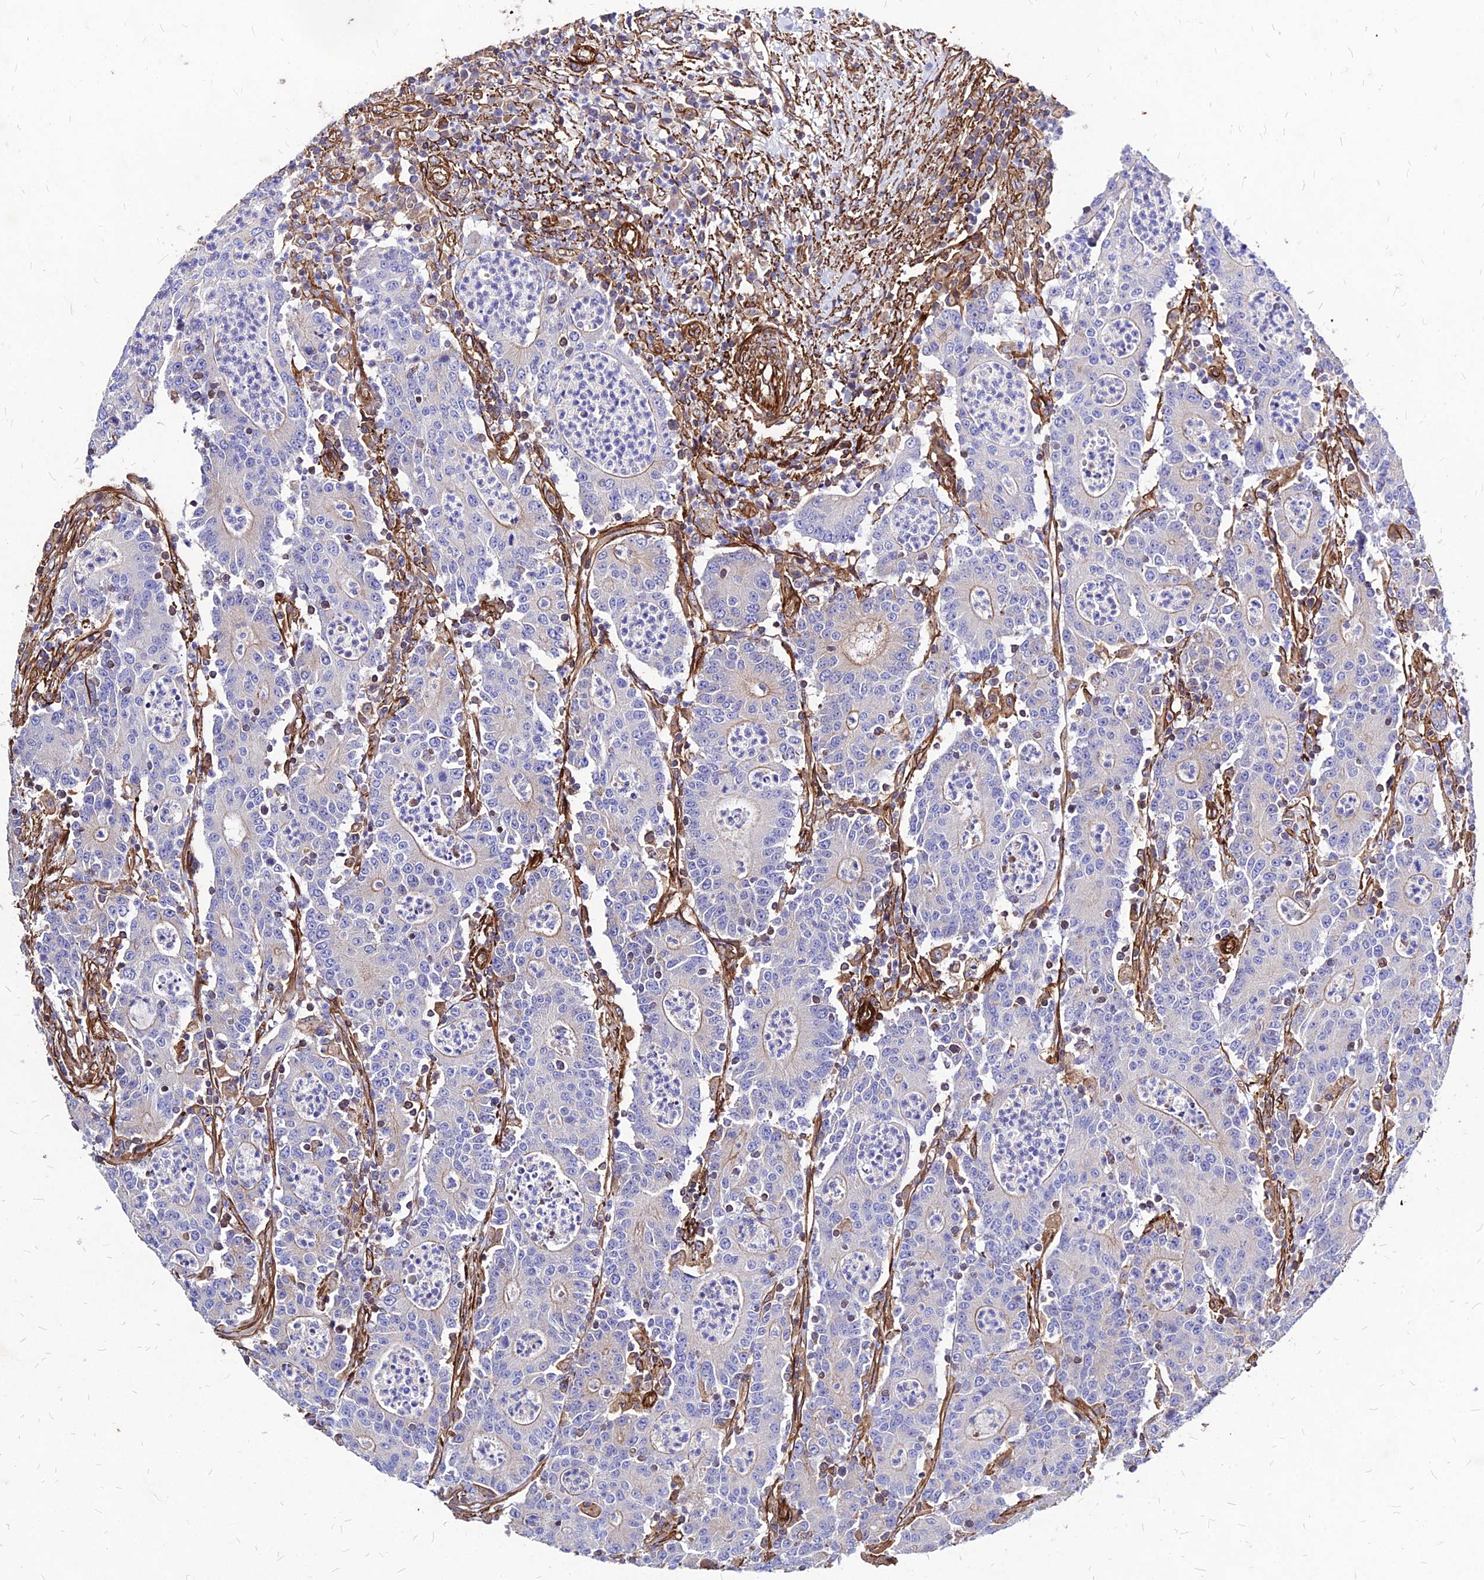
{"staining": {"intensity": "weak", "quantity": "<25%", "location": "cytoplasmic/membranous"}, "tissue": "colorectal cancer", "cell_type": "Tumor cells", "image_type": "cancer", "snomed": [{"axis": "morphology", "description": "Adenocarcinoma, NOS"}, {"axis": "topography", "description": "Colon"}], "caption": "Immunohistochemistry image of neoplastic tissue: adenocarcinoma (colorectal) stained with DAB (3,3'-diaminobenzidine) reveals no significant protein positivity in tumor cells.", "gene": "EFCC1", "patient": {"sex": "male", "age": 83}}